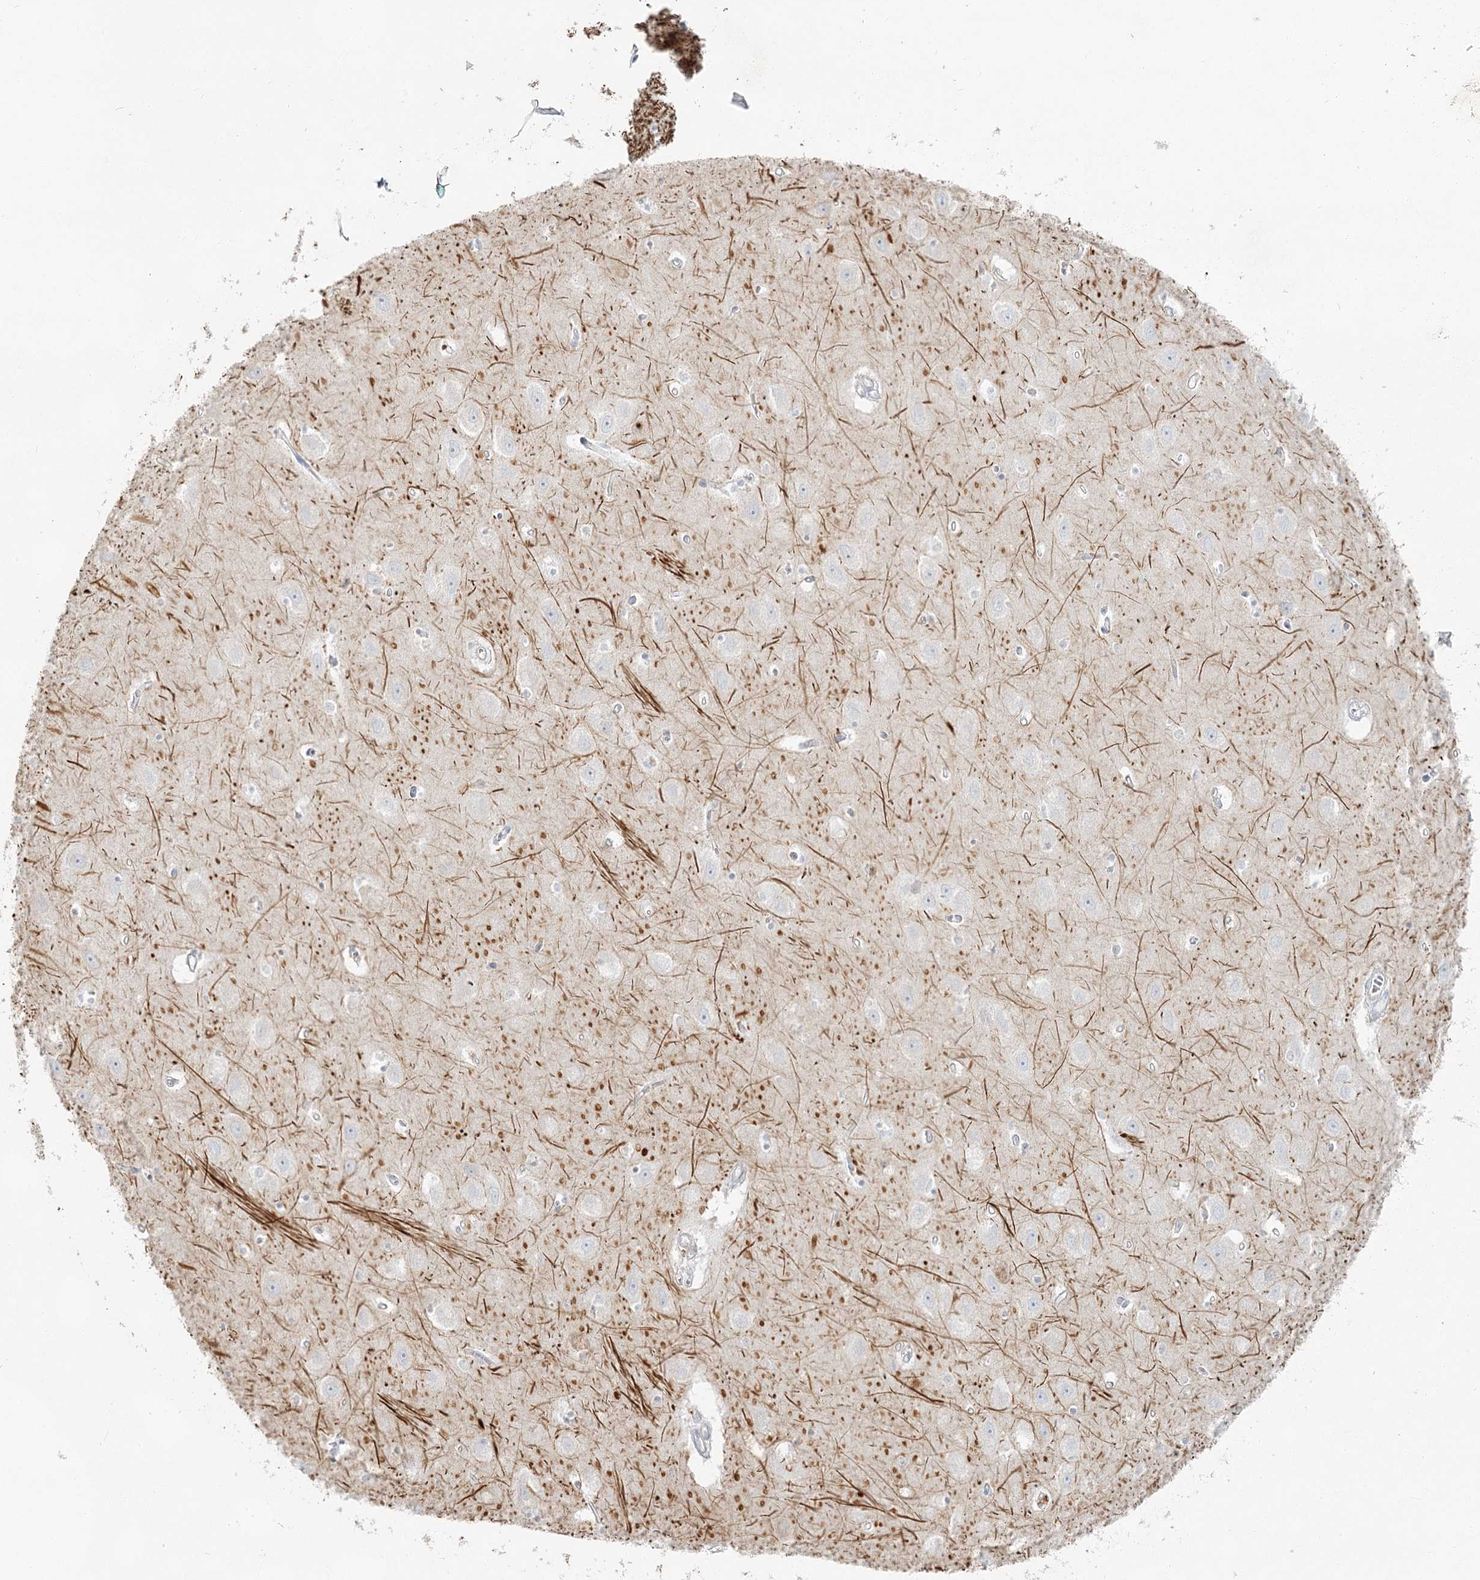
{"staining": {"intensity": "negative", "quantity": "none", "location": "none"}, "tissue": "hippocampus", "cell_type": "Glial cells", "image_type": "normal", "snomed": [{"axis": "morphology", "description": "Normal tissue, NOS"}, {"axis": "topography", "description": "Hippocampus"}], "caption": "Hippocampus stained for a protein using immunohistochemistry (IHC) exhibits no staining glial cells.", "gene": "LRP2BP", "patient": {"sex": "female", "age": 64}}